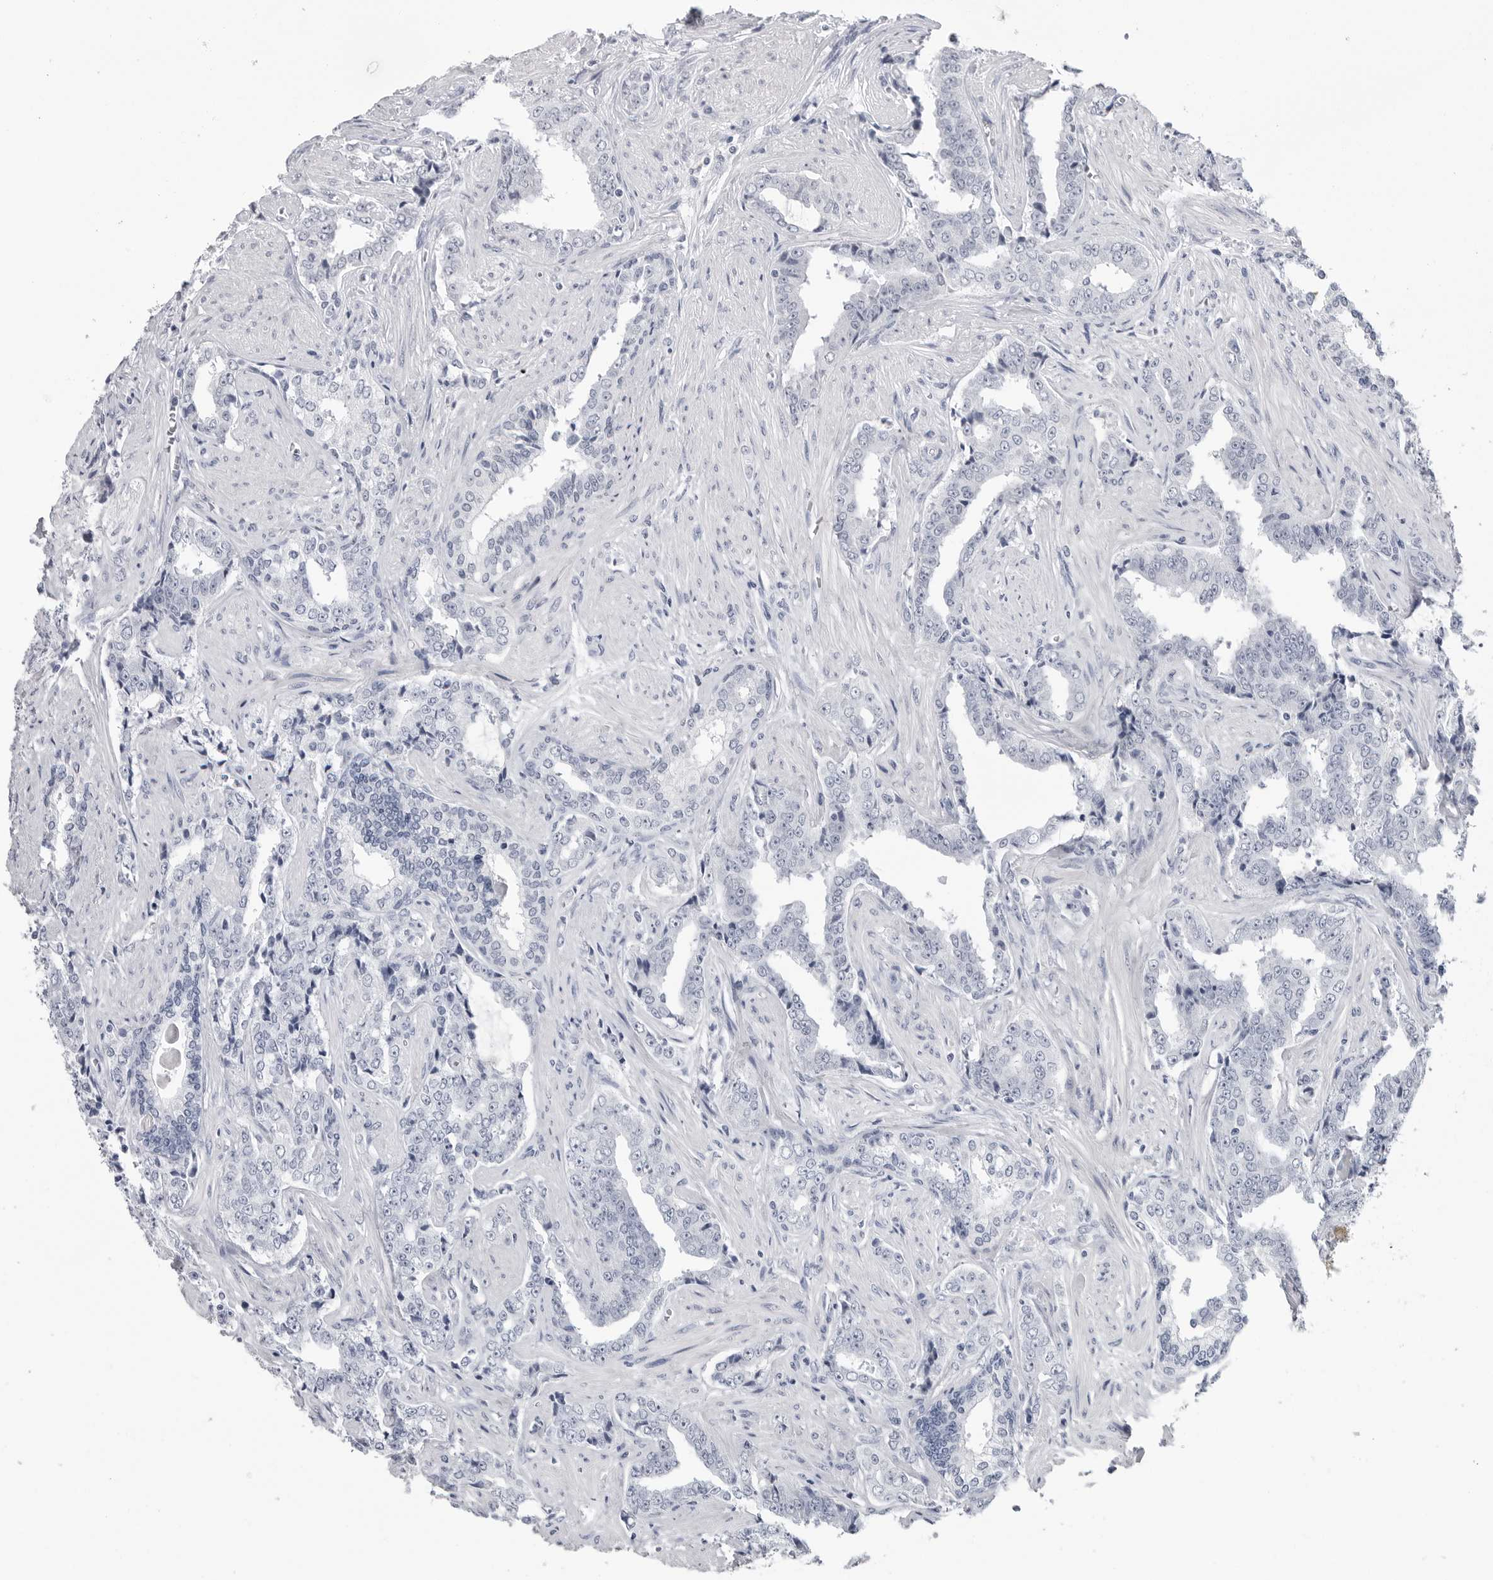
{"staining": {"intensity": "negative", "quantity": "none", "location": "none"}, "tissue": "prostate cancer", "cell_type": "Tumor cells", "image_type": "cancer", "snomed": [{"axis": "morphology", "description": "Adenocarcinoma, High grade"}, {"axis": "topography", "description": "Prostate"}], "caption": "Photomicrograph shows no protein expression in tumor cells of prostate cancer (high-grade adenocarcinoma) tissue.", "gene": "PGA3", "patient": {"sex": "male", "age": 71}}